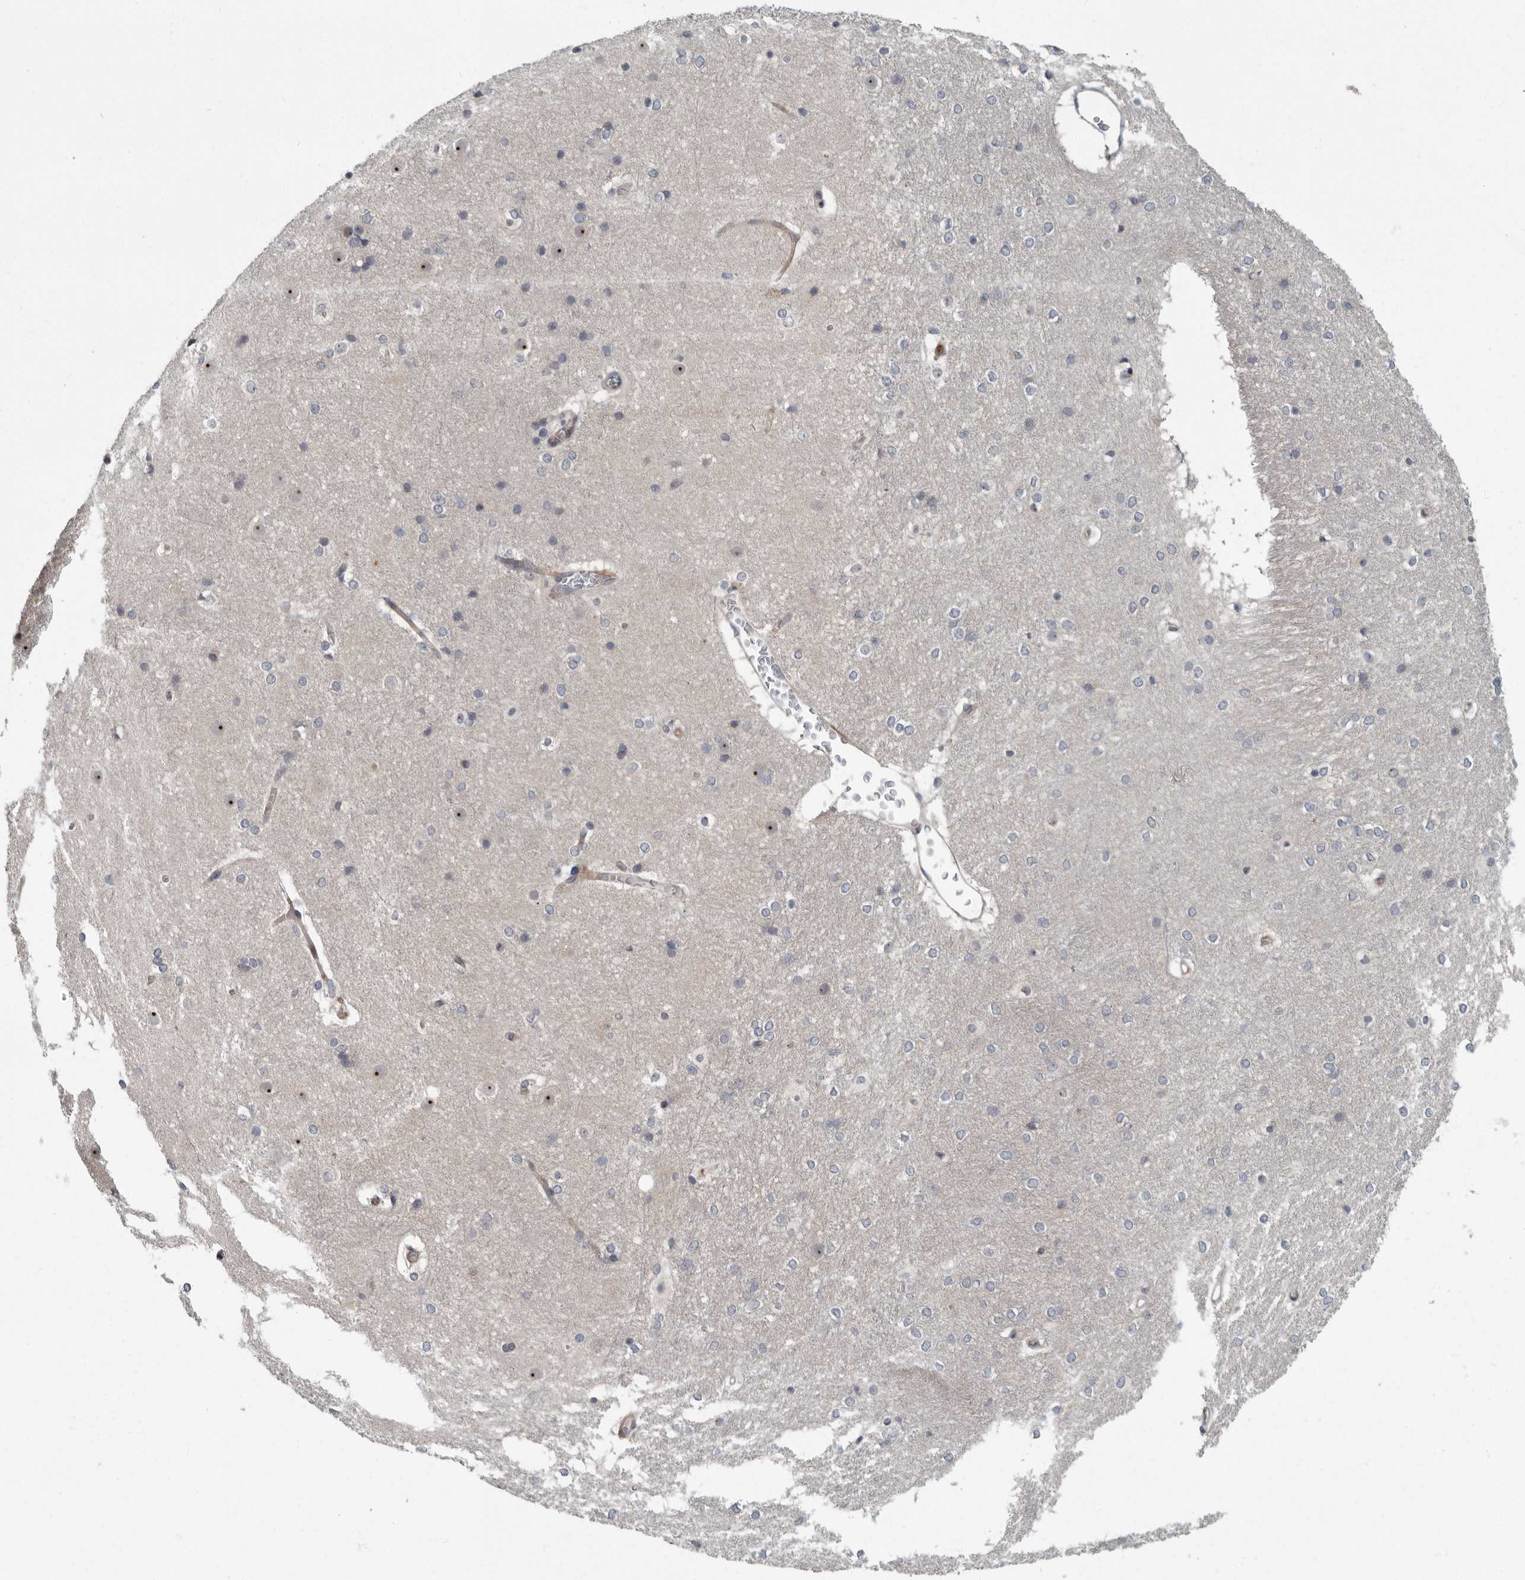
{"staining": {"intensity": "negative", "quantity": "none", "location": "none"}, "tissue": "caudate", "cell_type": "Glial cells", "image_type": "normal", "snomed": [{"axis": "morphology", "description": "Normal tissue, NOS"}, {"axis": "topography", "description": "Lateral ventricle wall"}], "caption": "DAB immunohistochemical staining of unremarkable caudate exhibits no significant expression in glial cells.", "gene": "PDCD11", "patient": {"sex": "female", "age": 19}}